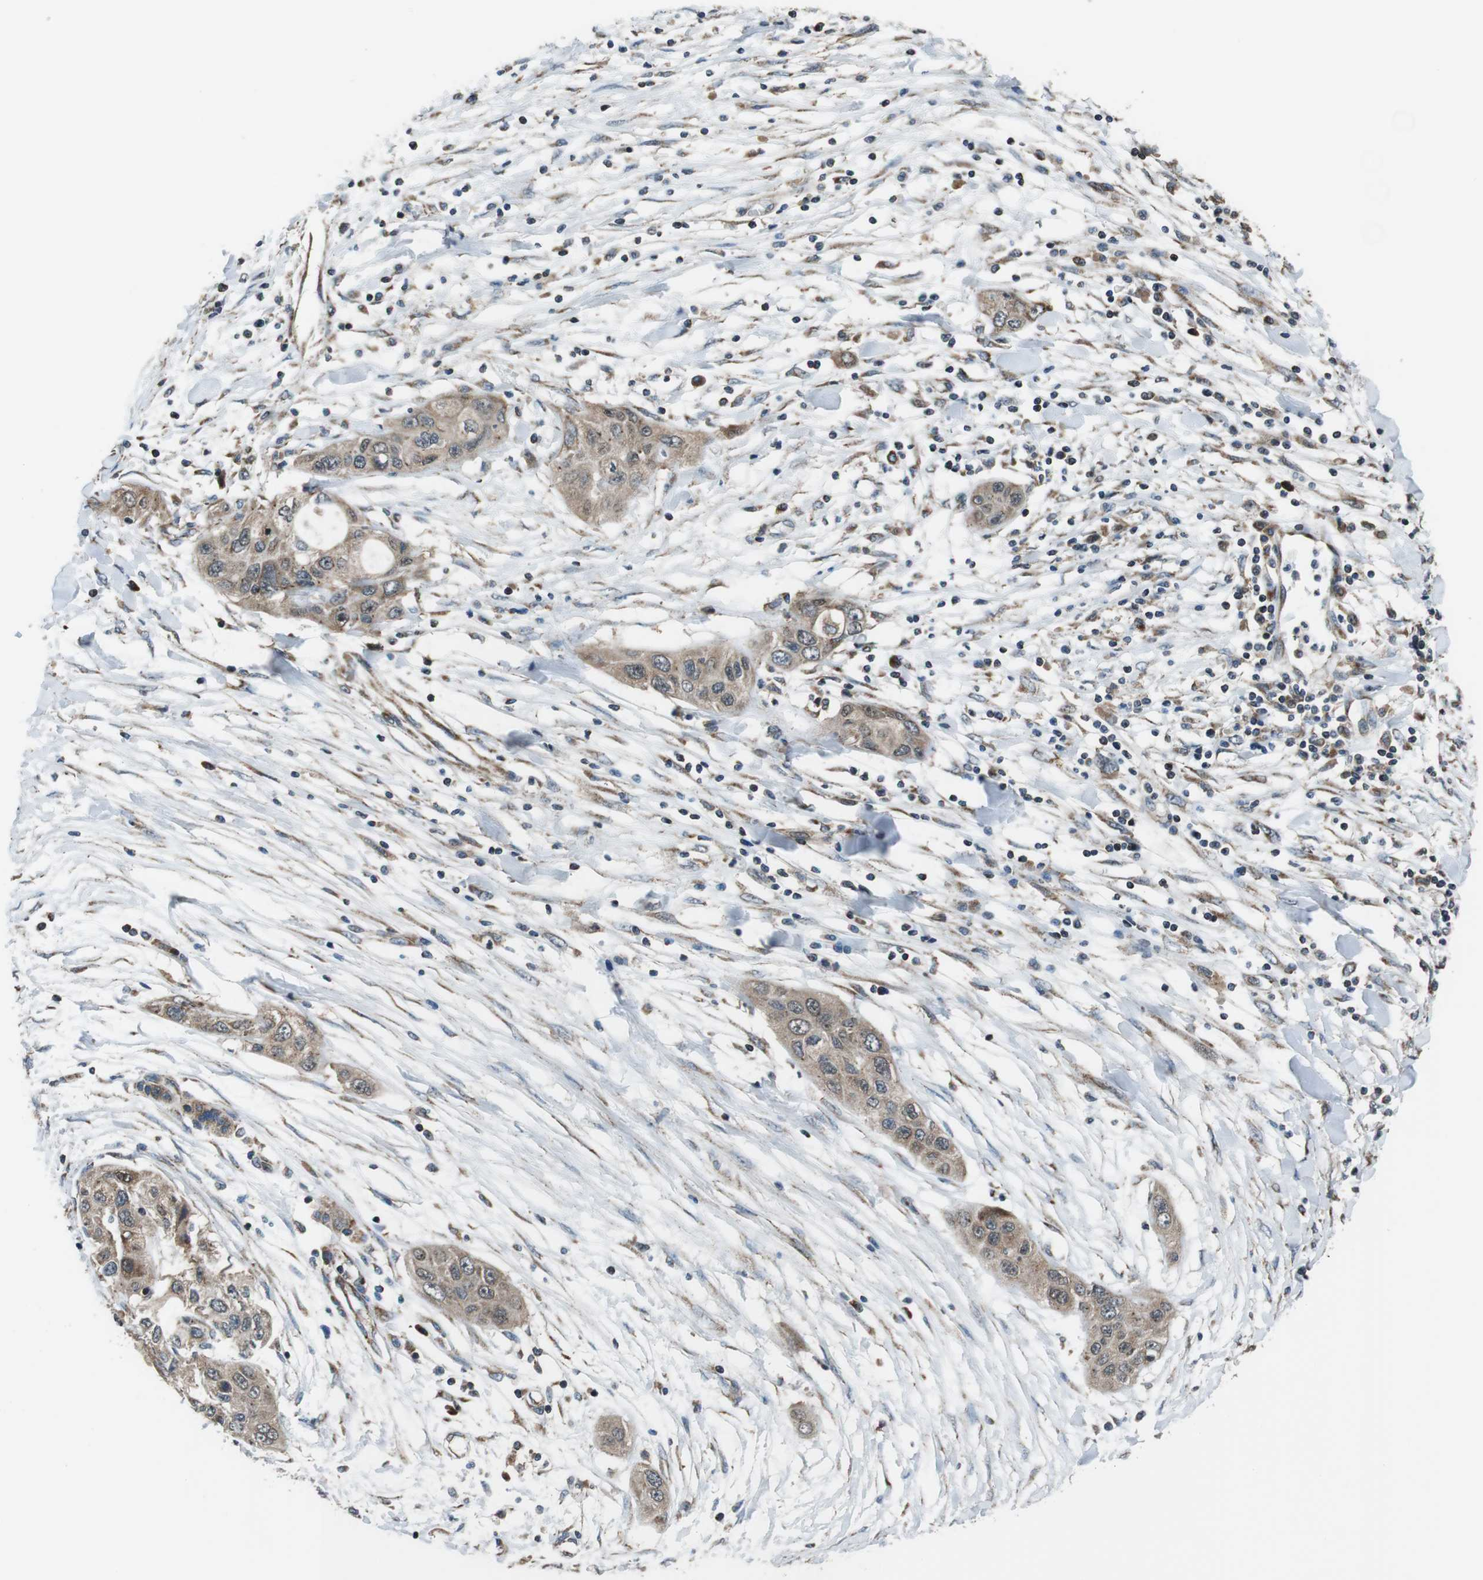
{"staining": {"intensity": "weak", "quantity": ">75%", "location": "cytoplasmic/membranous"}, "tissue": "pancreatic cancer", "cell_type": "Tumor cells", "image_type": "cancer", "snomed": [{"axis": "morphology", "description": "Adenocarcinoma, NOS"}, {"axis": "topography", "description": "Pancreas"}], "caption": "Adenocarcinoma (pancreatic) tissue reveals weak cytoplasmic/membranous staining in approximately >75% of tumor cells (IHC, brightfield microscopy, high magnification).", "gene": "GIMAP8", "patient": {"sex": "female", "age": 70}}